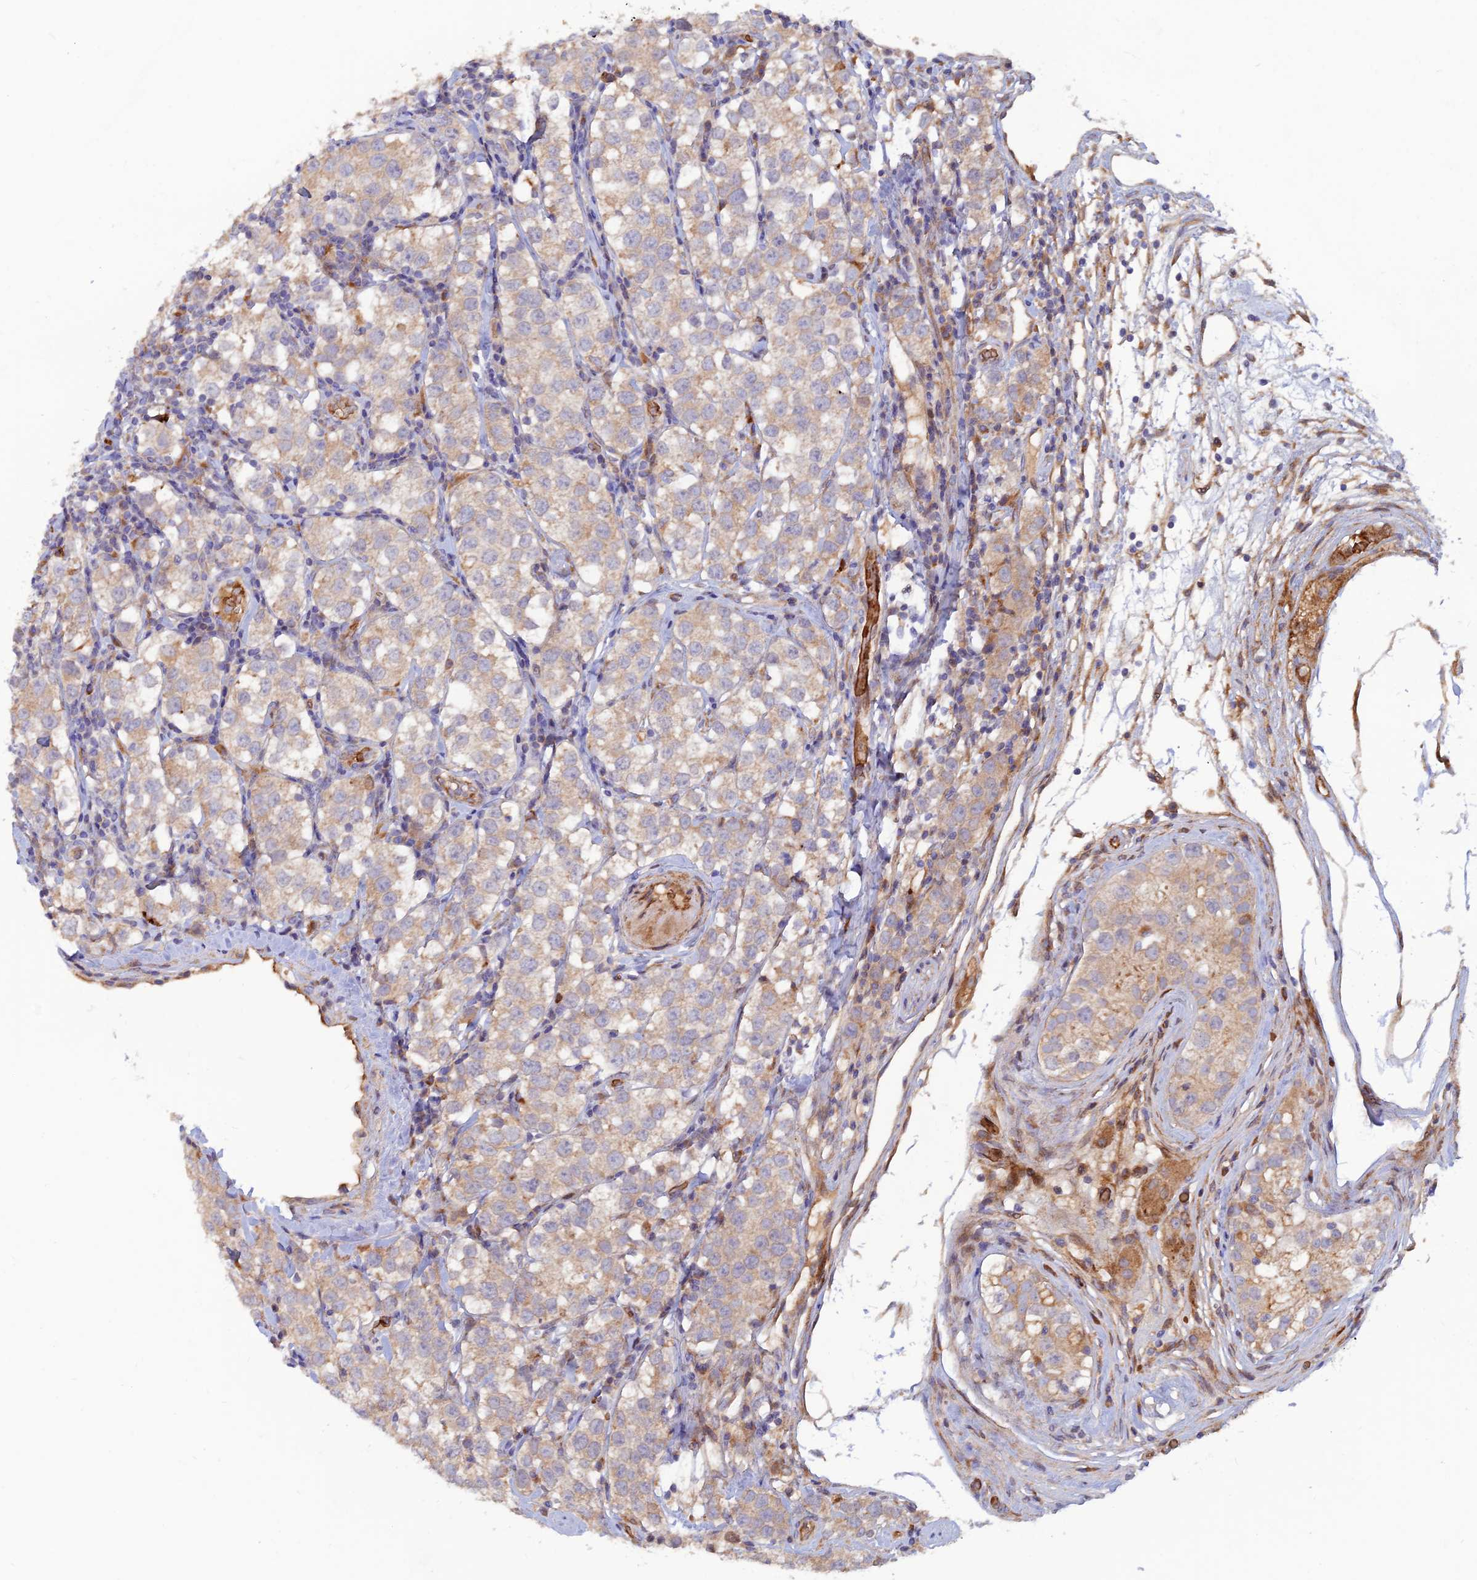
{"staining": {"intensity": "weak", "quantity": "25%-75%", "location": "cytoplasmic/membranous"}, "tissue": "testis cancer", "cell_type": "Tumor cells", "image_type": "cancer", "snomed": [{"axis": "morphology", "description": "Seminoma, NOS"}, {"axis": "topography", "description": "Testis"}], "caption": "Weak cytoplasmic/membranous positivity is identified in approximately 25%-75% of tumor cells in testis cancer (seminoma).", "gene": "GMCL1", "patient": {"sex": "male", "age": 34}}